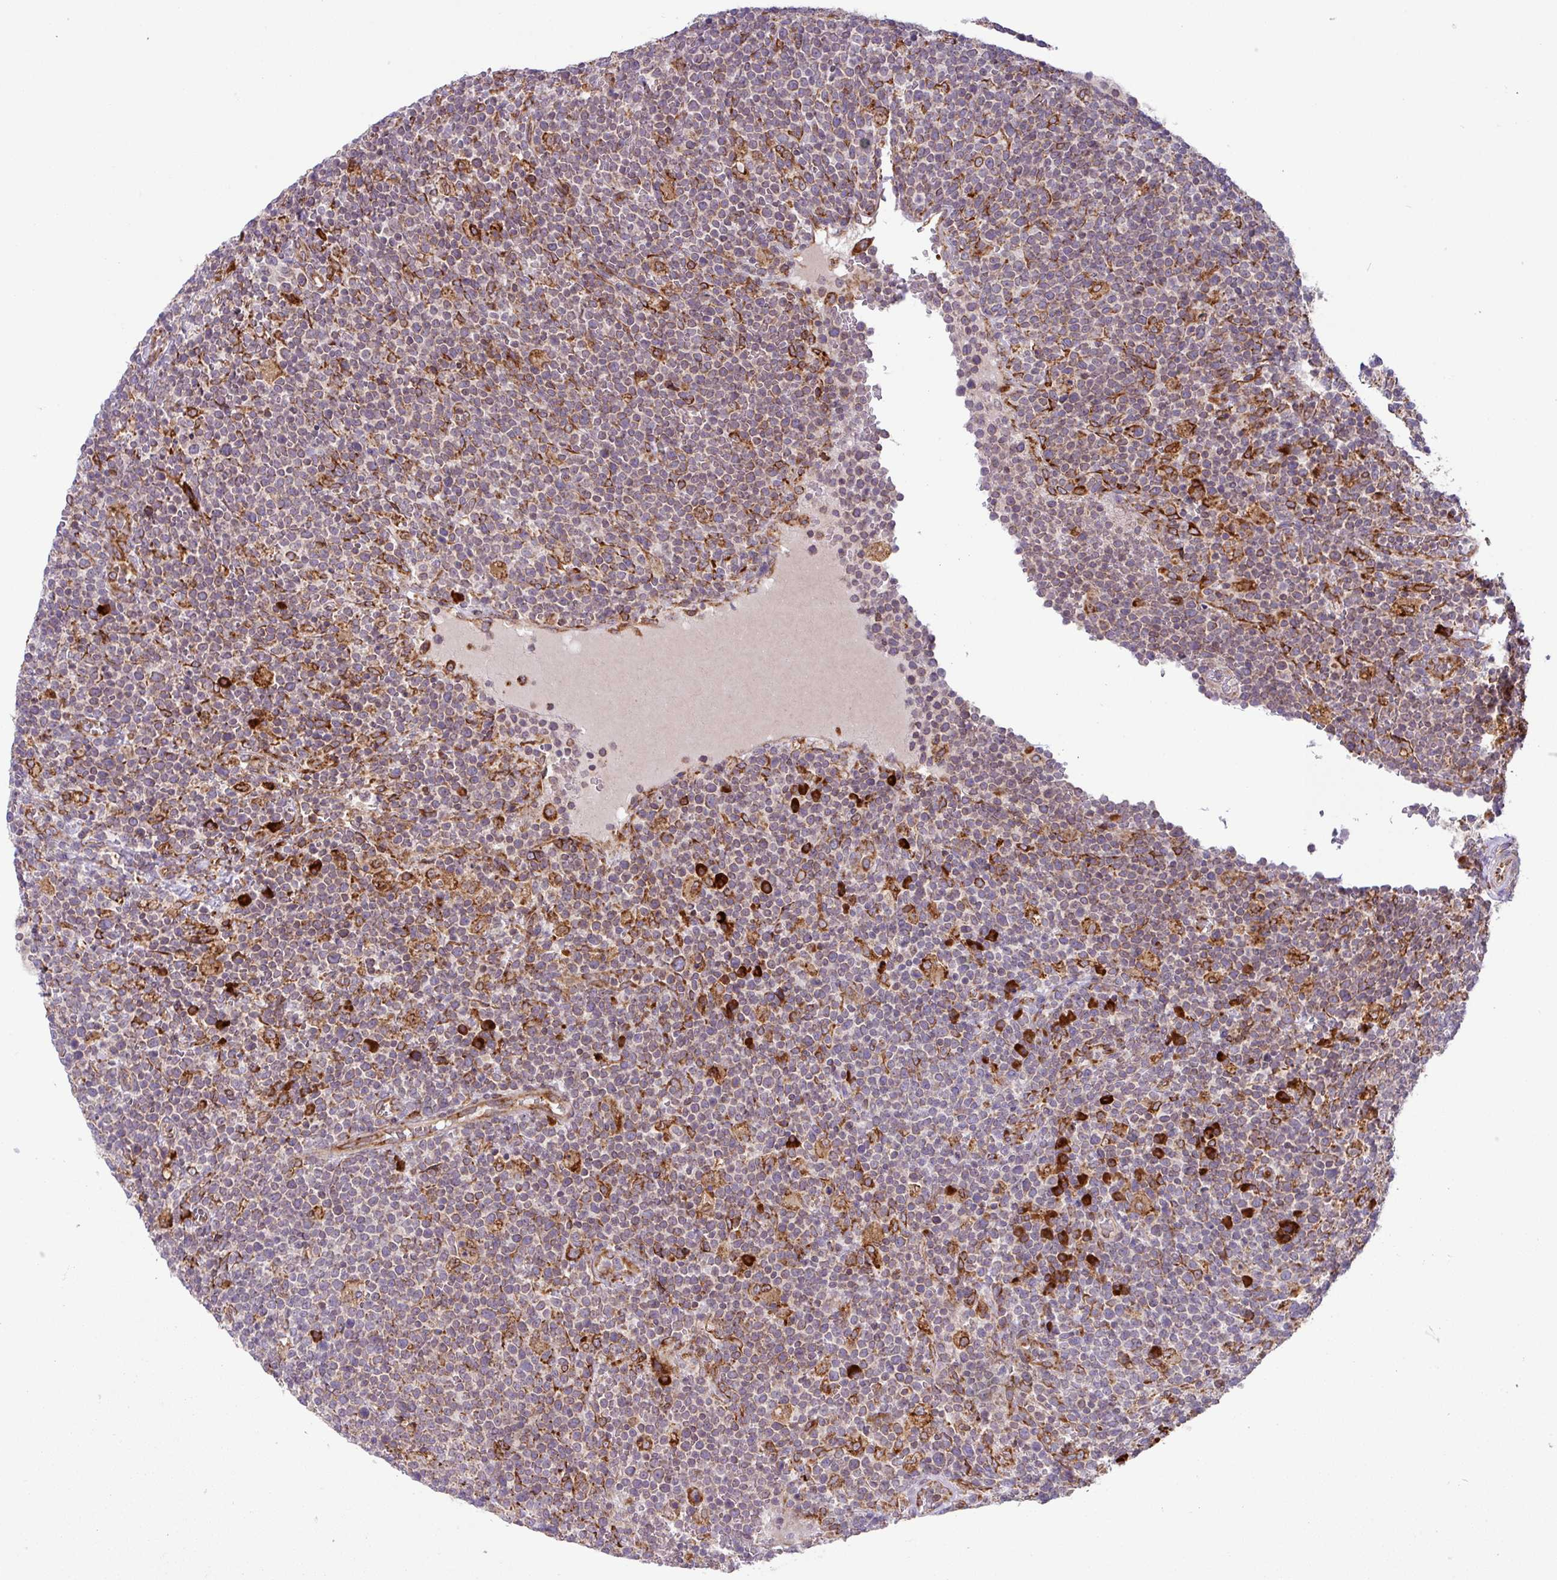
{"staining": {"intensity": "strong", "quantity": "<25%", "location": "cytoplasmic/membranous"}, "tissue": "lymphoma", "cell_type": "Tumor cells", "image_type": "cancer", "snomed": [{"axis": "morphology", "description": "Malignant lymphoma, non-Hodgkin's type, High grade"}, {"axis": "topography", "description": "Lymph node"}], "caption": "A brown stain shows strong cytoplasmic/membranous positivity of a protein in malignant lymphoma, non-Hodgkin's type (high-grade) tumor cells.", "gene": "SLC39A7", "patient": {"sex": "male", "age": 61}}